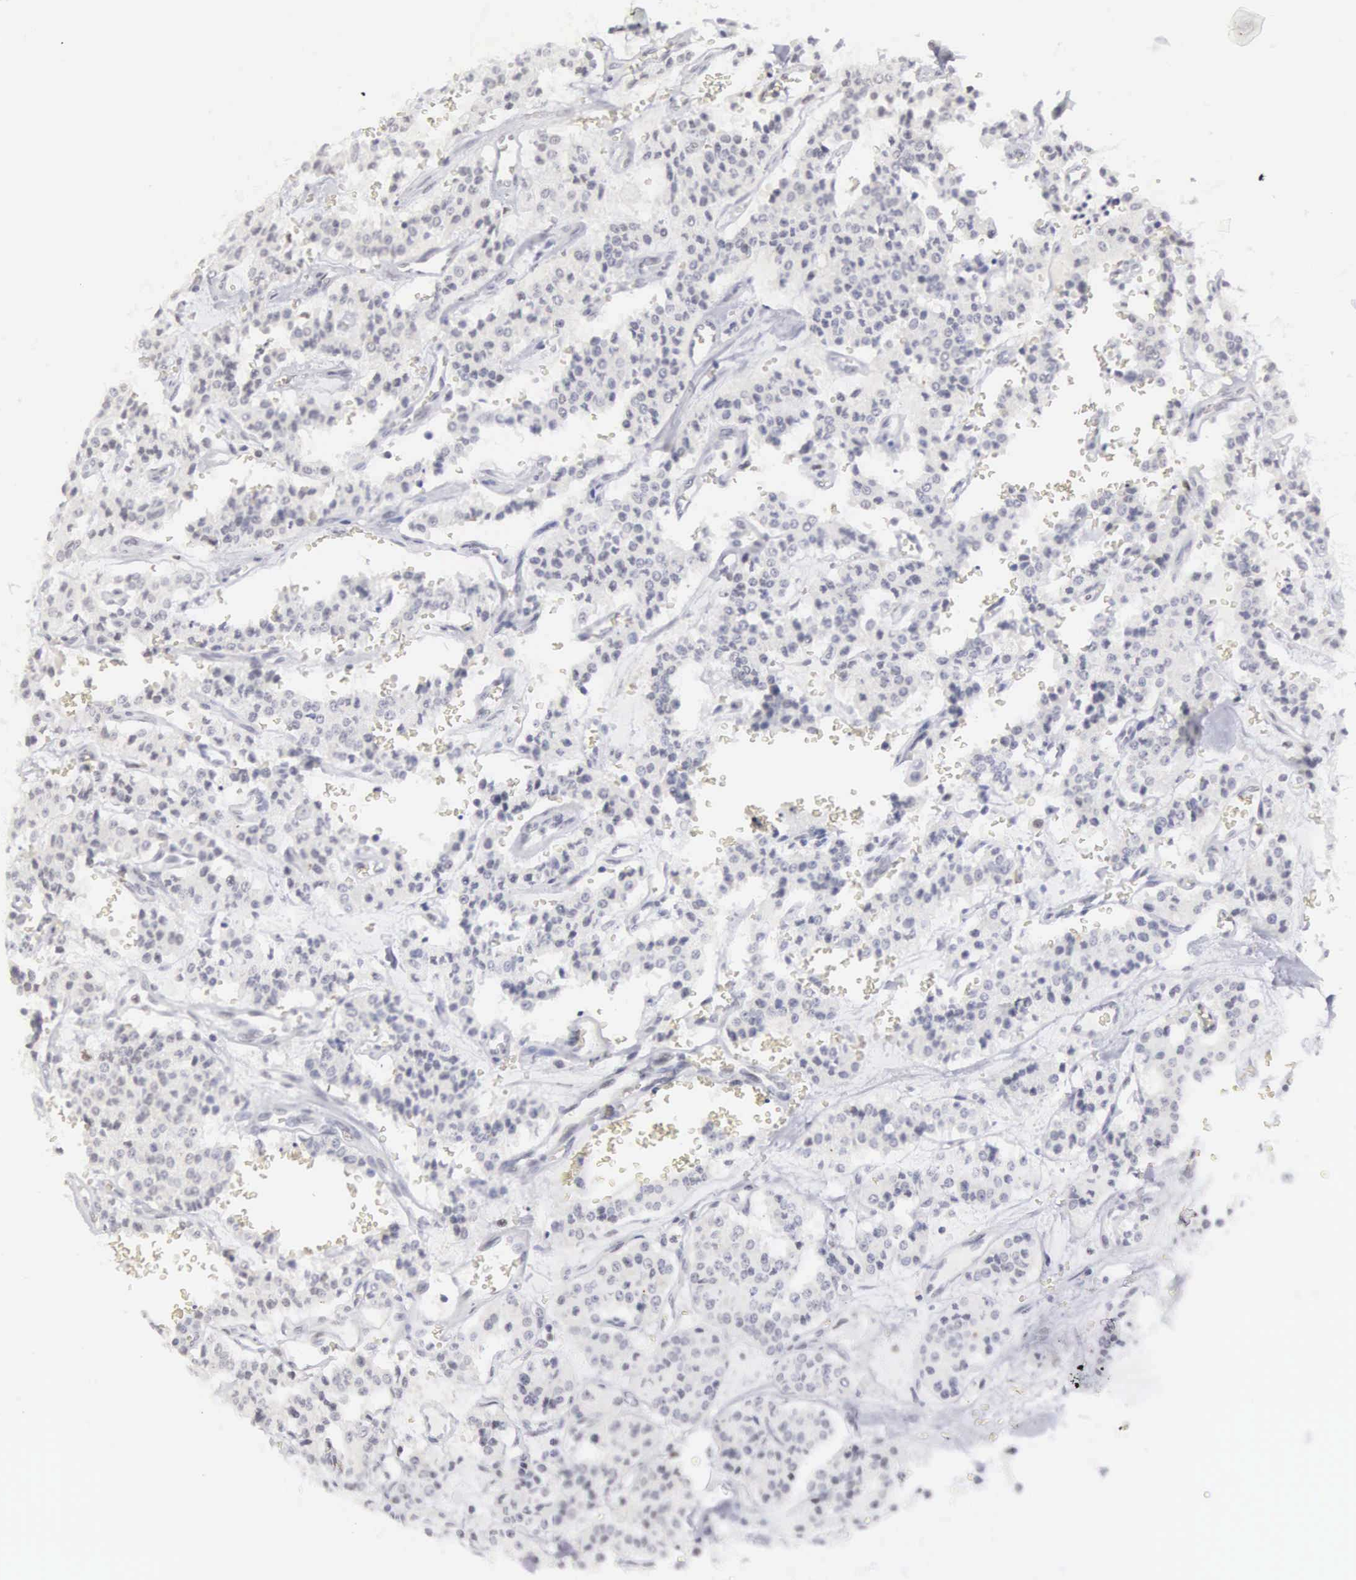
{"staining": {"intensity": "negative", "quantity": "none", "location": "none"}, "tissue": "carcinoid", "cell_type": "Tumor cells", "image_type": "cancer", "snomed": [{"axis": "morphology", "description": "Carcinoid, malignant, NOS"}, {"axis": "topography", "description": "Bronchus"}], "caption": "The micrograph demonstrates no significant positivity in tumor cells of carcinoid.", "gene": "ETV6", "patient": {"sex": "male", "age": 55}}